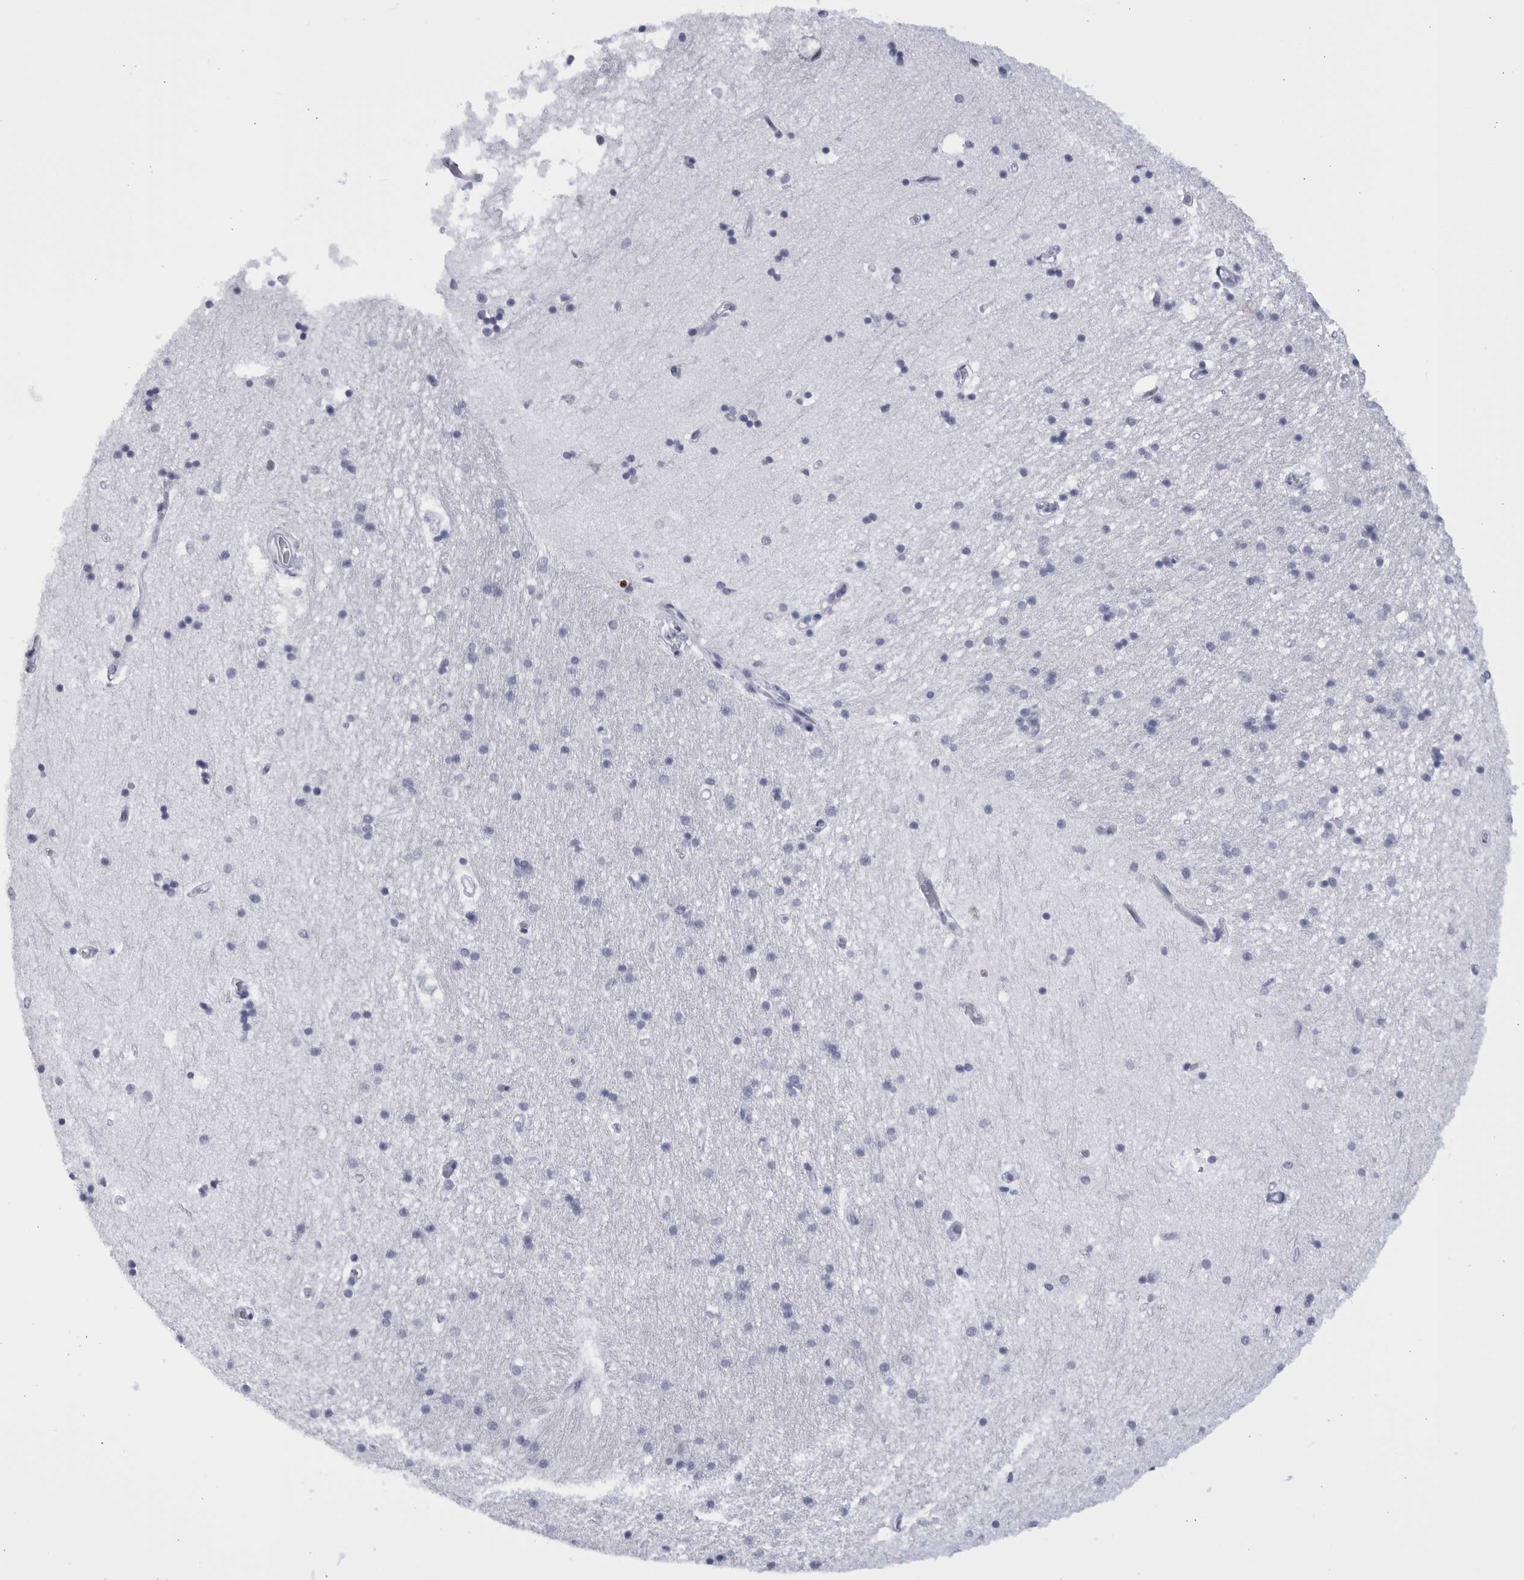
{"staining": {"intensity": "negative", "quantity": "none", "location": "none"}, "tissue": "hippocampus", "cell_type": "Glial cells", "image_type": "normal", "snomed": [{"axis": "morphology", "description": "Normal tissue, NOS"}, {"axis": "topography", "description": "Hippocampus"}], "caption": "Immunohistochemistry (IHC) micrograph of unremarkable human hippocampus stained for a protein (brown), which displays no expression in glial cells.", "gene": "CCDC181", "patient": {"sex": "male", "age": 45}}